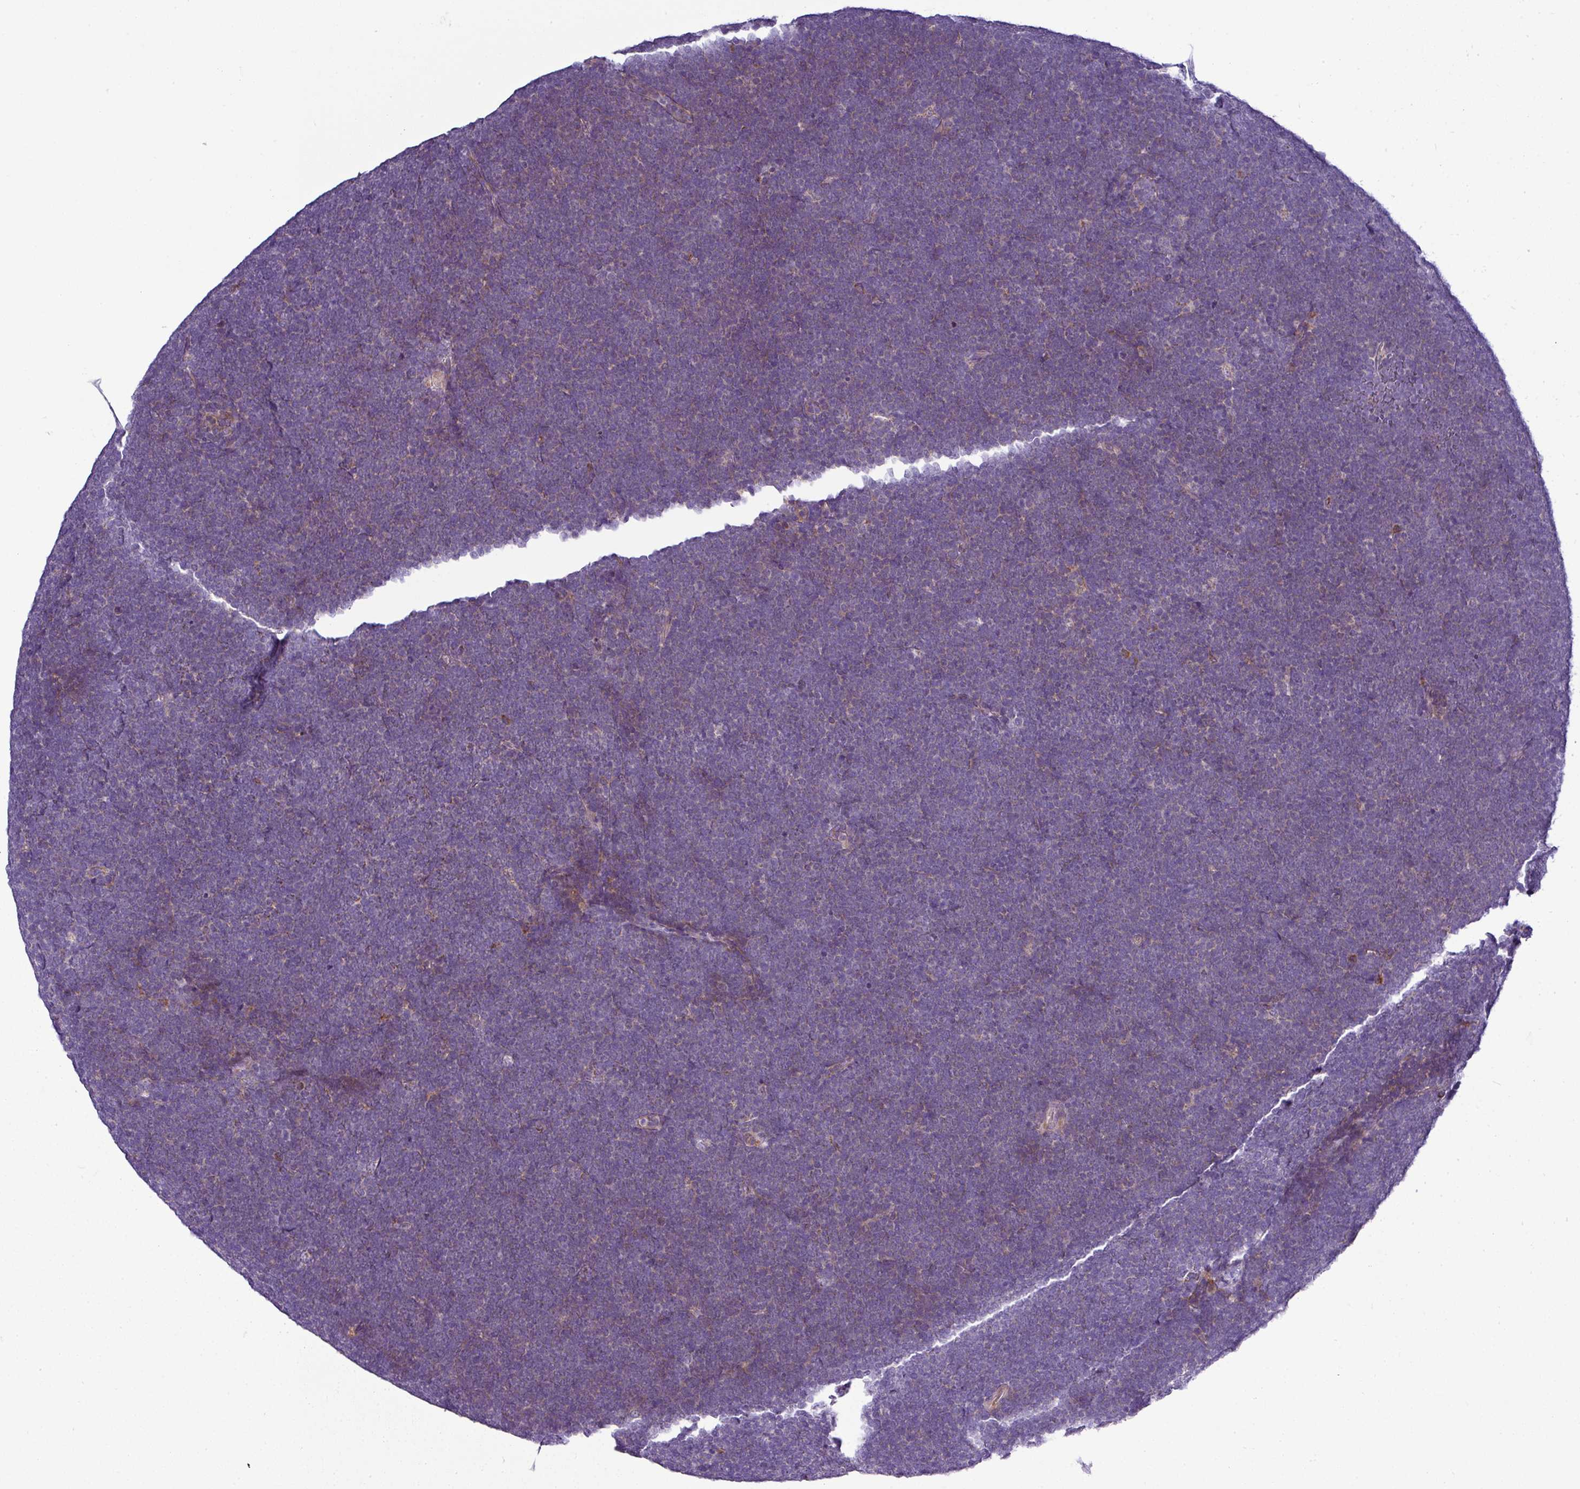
{"staining": {"intensity": "negative", "quantity": "none", "location": "none"}, "tissue": "lymphoma", "cell_type": "Tumor cells", "image_type": "cancer", "snomed": [{"axis": "morphology", "description": "Malignant lymphoma, non-Hodgkin's type, High grade"}, {"axis": "topography", "description": "Lymph node"}], "caption": "Tumor cells show no significant protein positivity in lymphoma.", "gene": "GAN", "patient": {"sex": "male", "age": 13}}